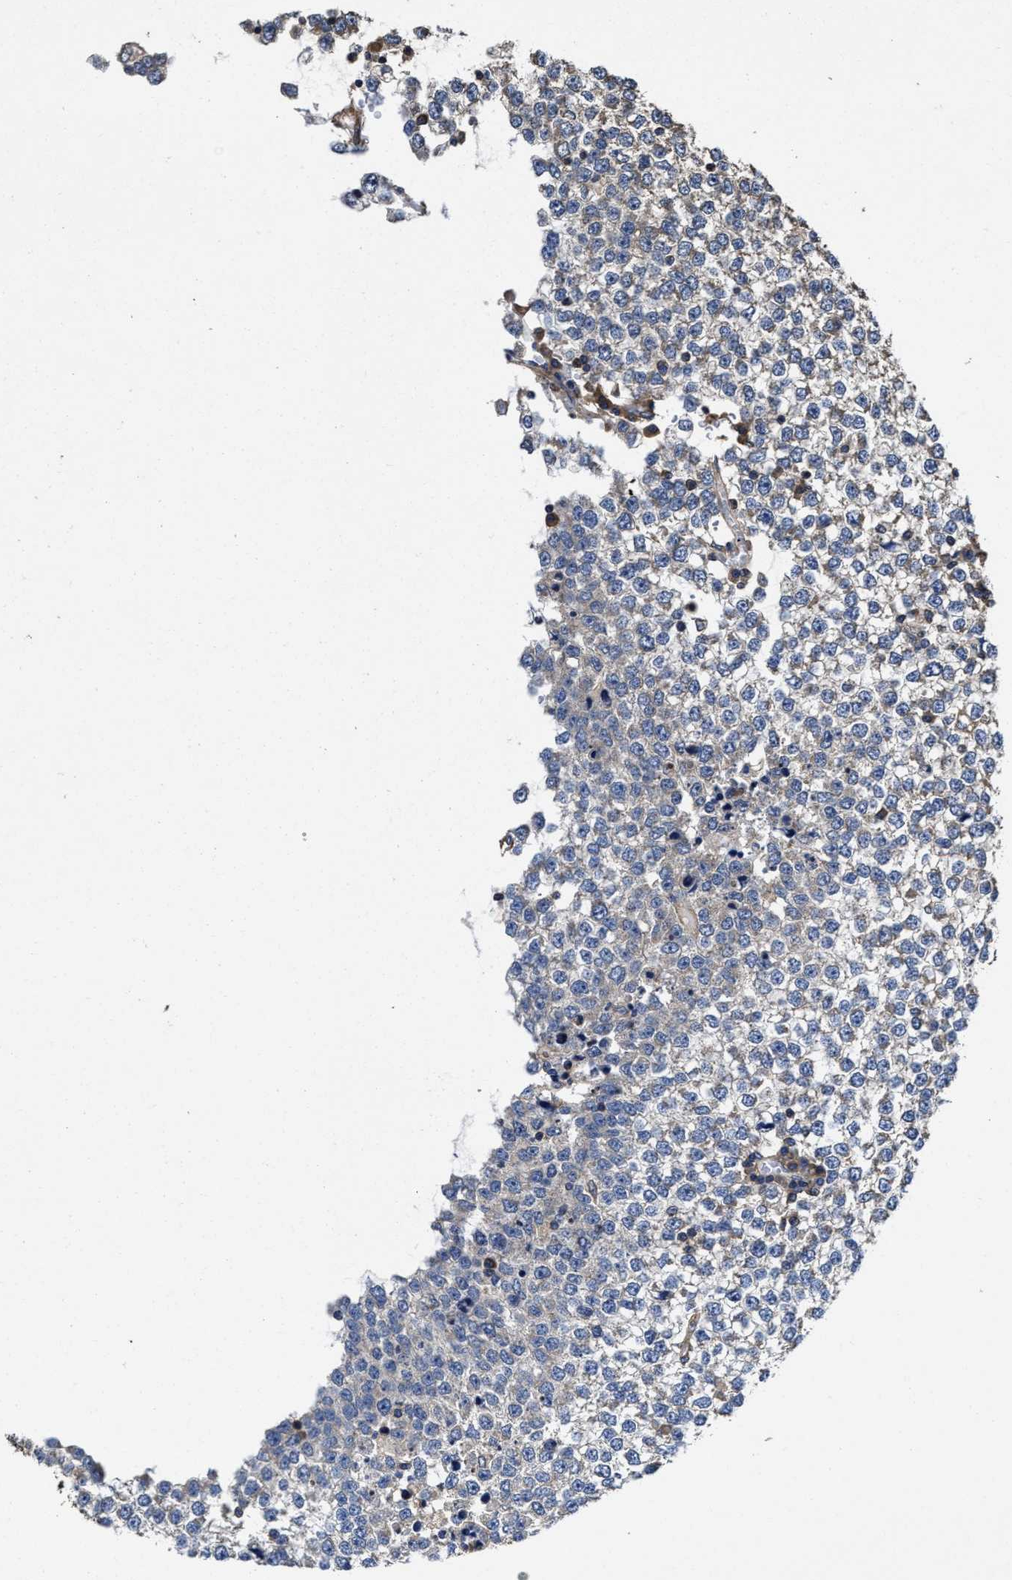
{"staining": {"intensity": "negative", "quantity": "none", "location": "none"}, "tissue": "testis cancer", "cell_type": "Tumor cells", "image_type": "cancer", "snomed": [{"axis": "morphology", "description": "Seminoma, NOS"}, {"axis": "topography", "description": "Testis"}], "caption": "Photomicrograph shows no protein staining in tumor cells of testis cancer tissue.", "gene": "SFXN4", "patient": {"sex": "male", "age": 65}}